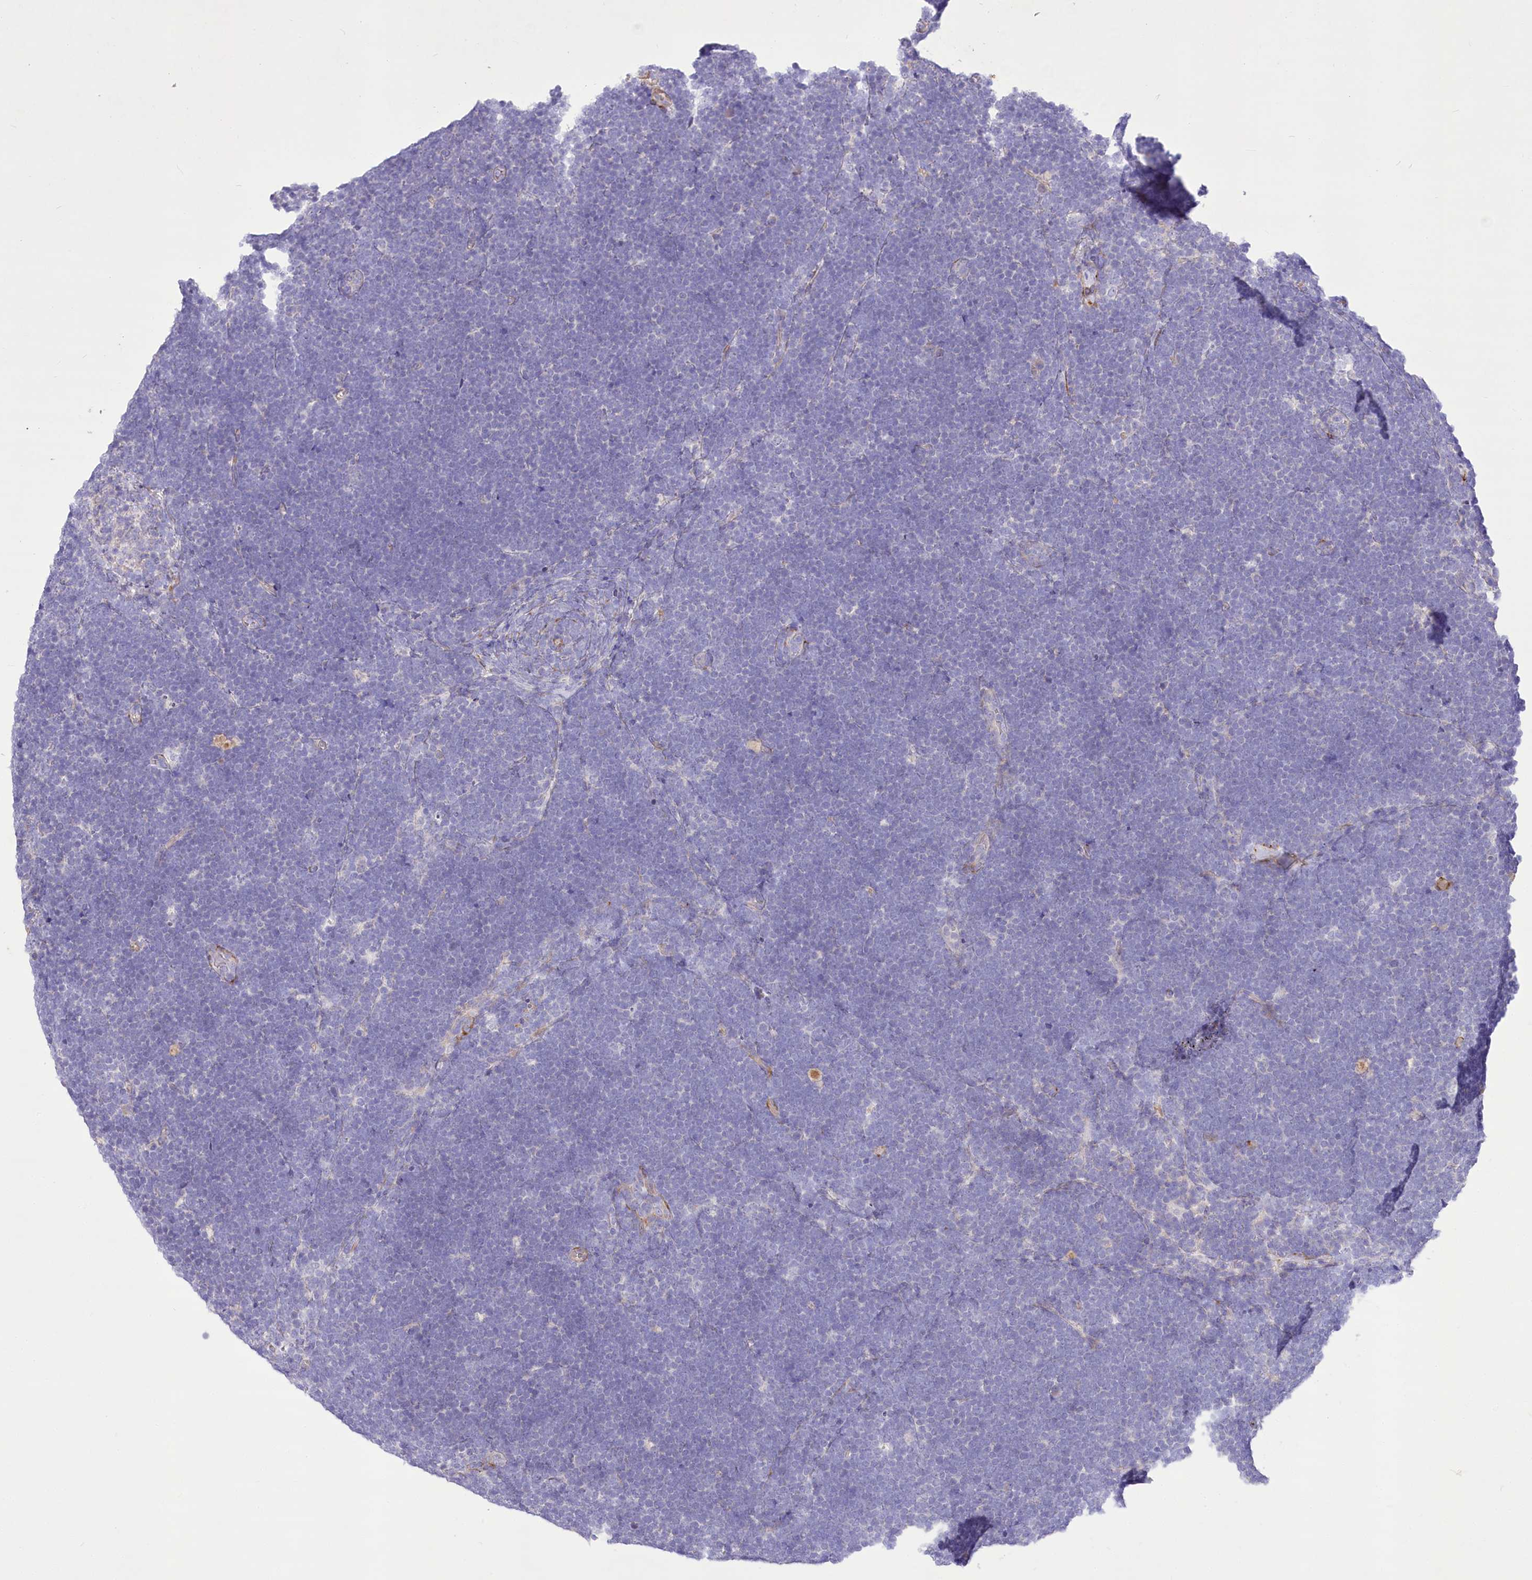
{"staining": {"intensity": "negative", "quantity": "none", "location": "none"}, "tissue": "lymphoma", "cell_type": "Tumor cells", "image_type": "cancer", "snomed": [{"axis": "morphology", "description": "Malignant lymphoma, non-Hodgkin's type, High grade"}, {"axis": "topography", "description": "Lymph node"}], "caption": "The micrograph displays no significant expression in tumor cells of lymphoma.", "gene": "ANGPTL3", "patient": {"sex": "male", "age": 13}}